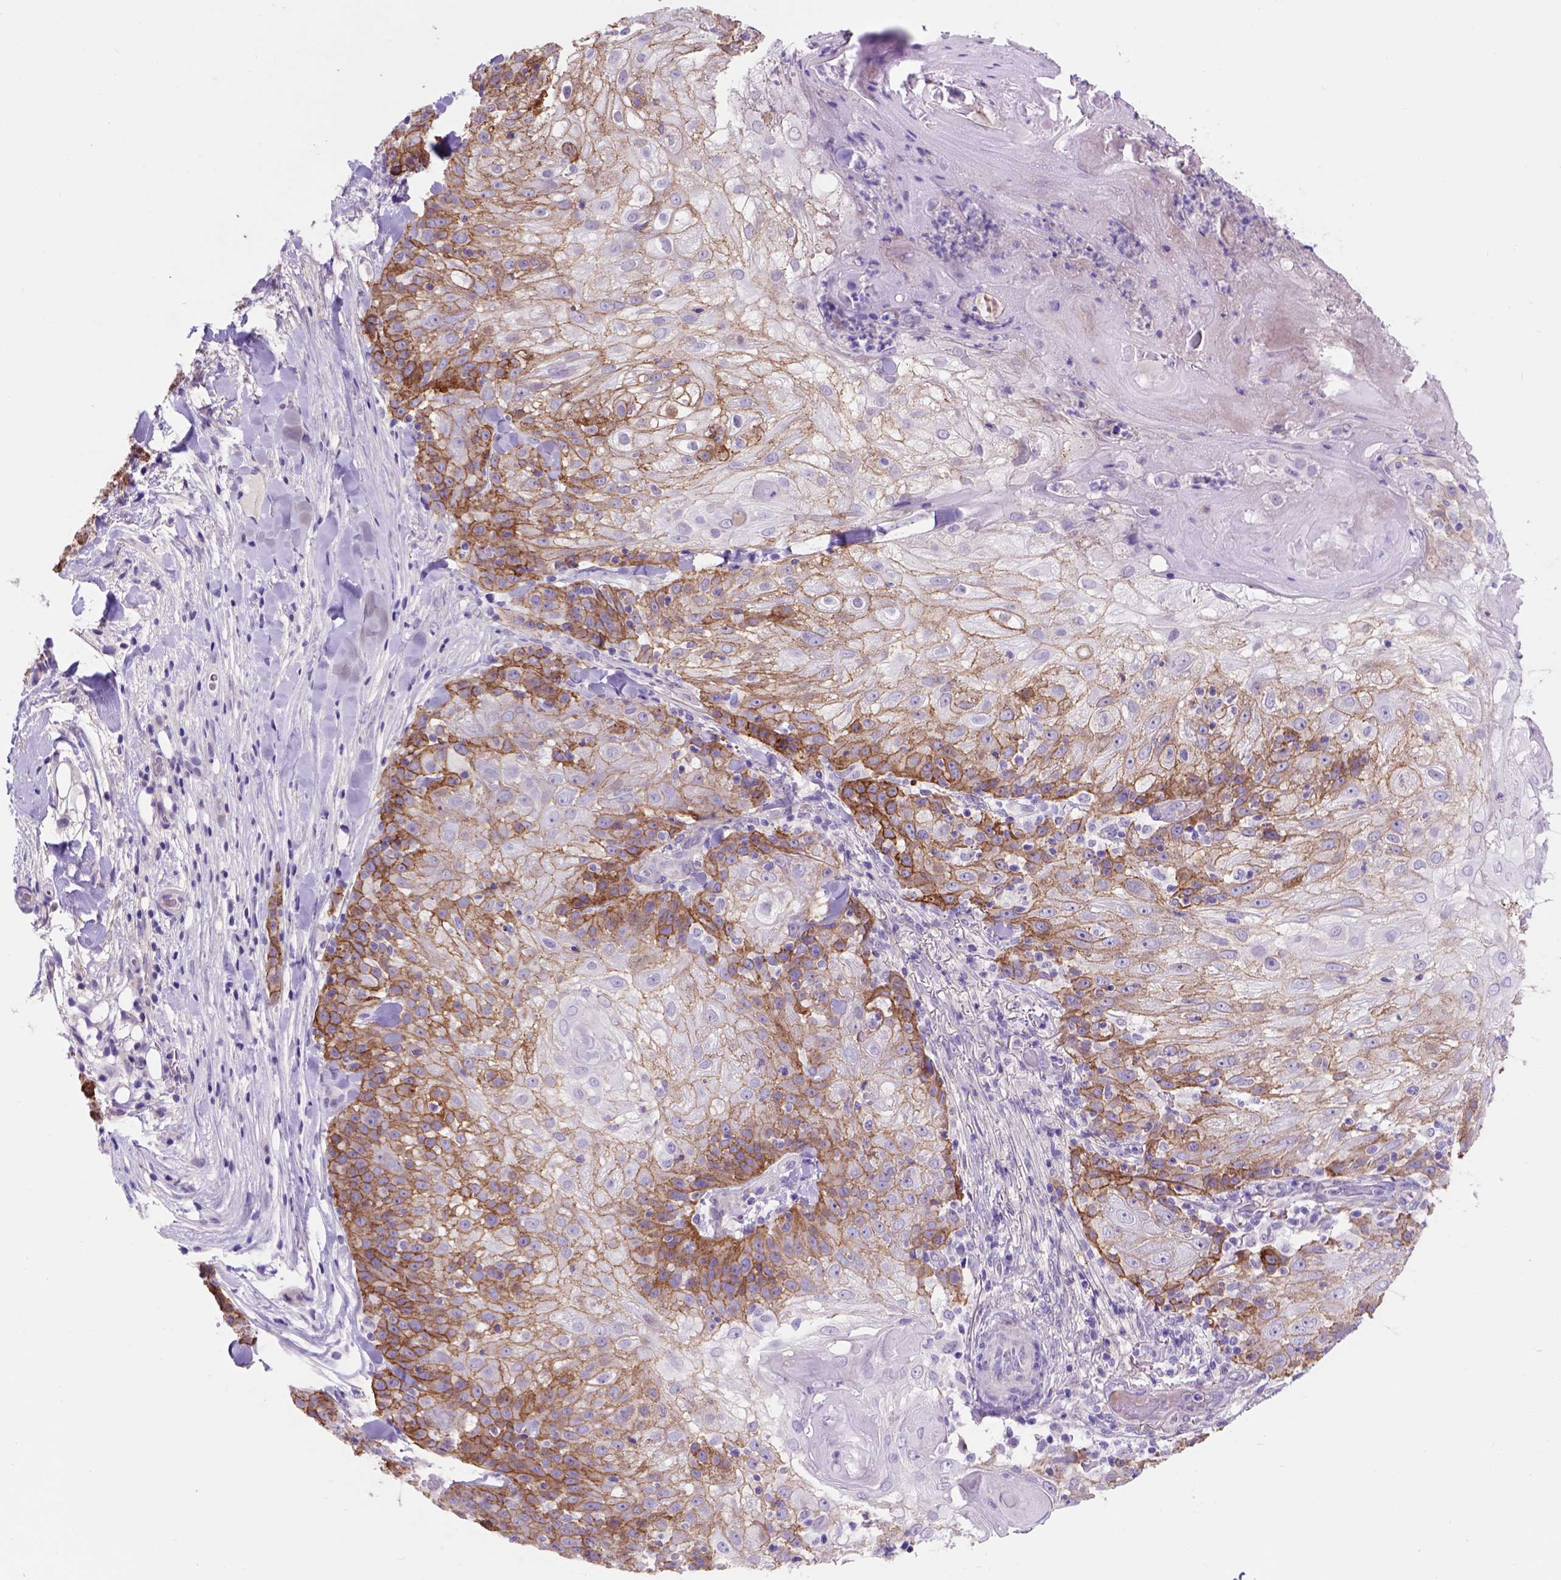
{"staining": {"intensity": "moderate", "quantity": ">75%", "location": "cytoplasmic/membranous"}, "tissue": "skin cancer", "cell_type": "Tumor cells", "image_type": "cancer", "snomed": [{"axis": "morphology", "description": "Normal tissue, NOS"}, {"axis": "morphology", "description": "Squamous cell carcinoma, NOS"}, {"axis": "topography", "description": "Skin"}], "caption": "Tumor cells display moderate cytoplasmic/membranous positivity in about >75% of cells in squamous cell carcinoma (skin).", "gene": "EGFR", "patient": {"sex": "female", "age": 83}}